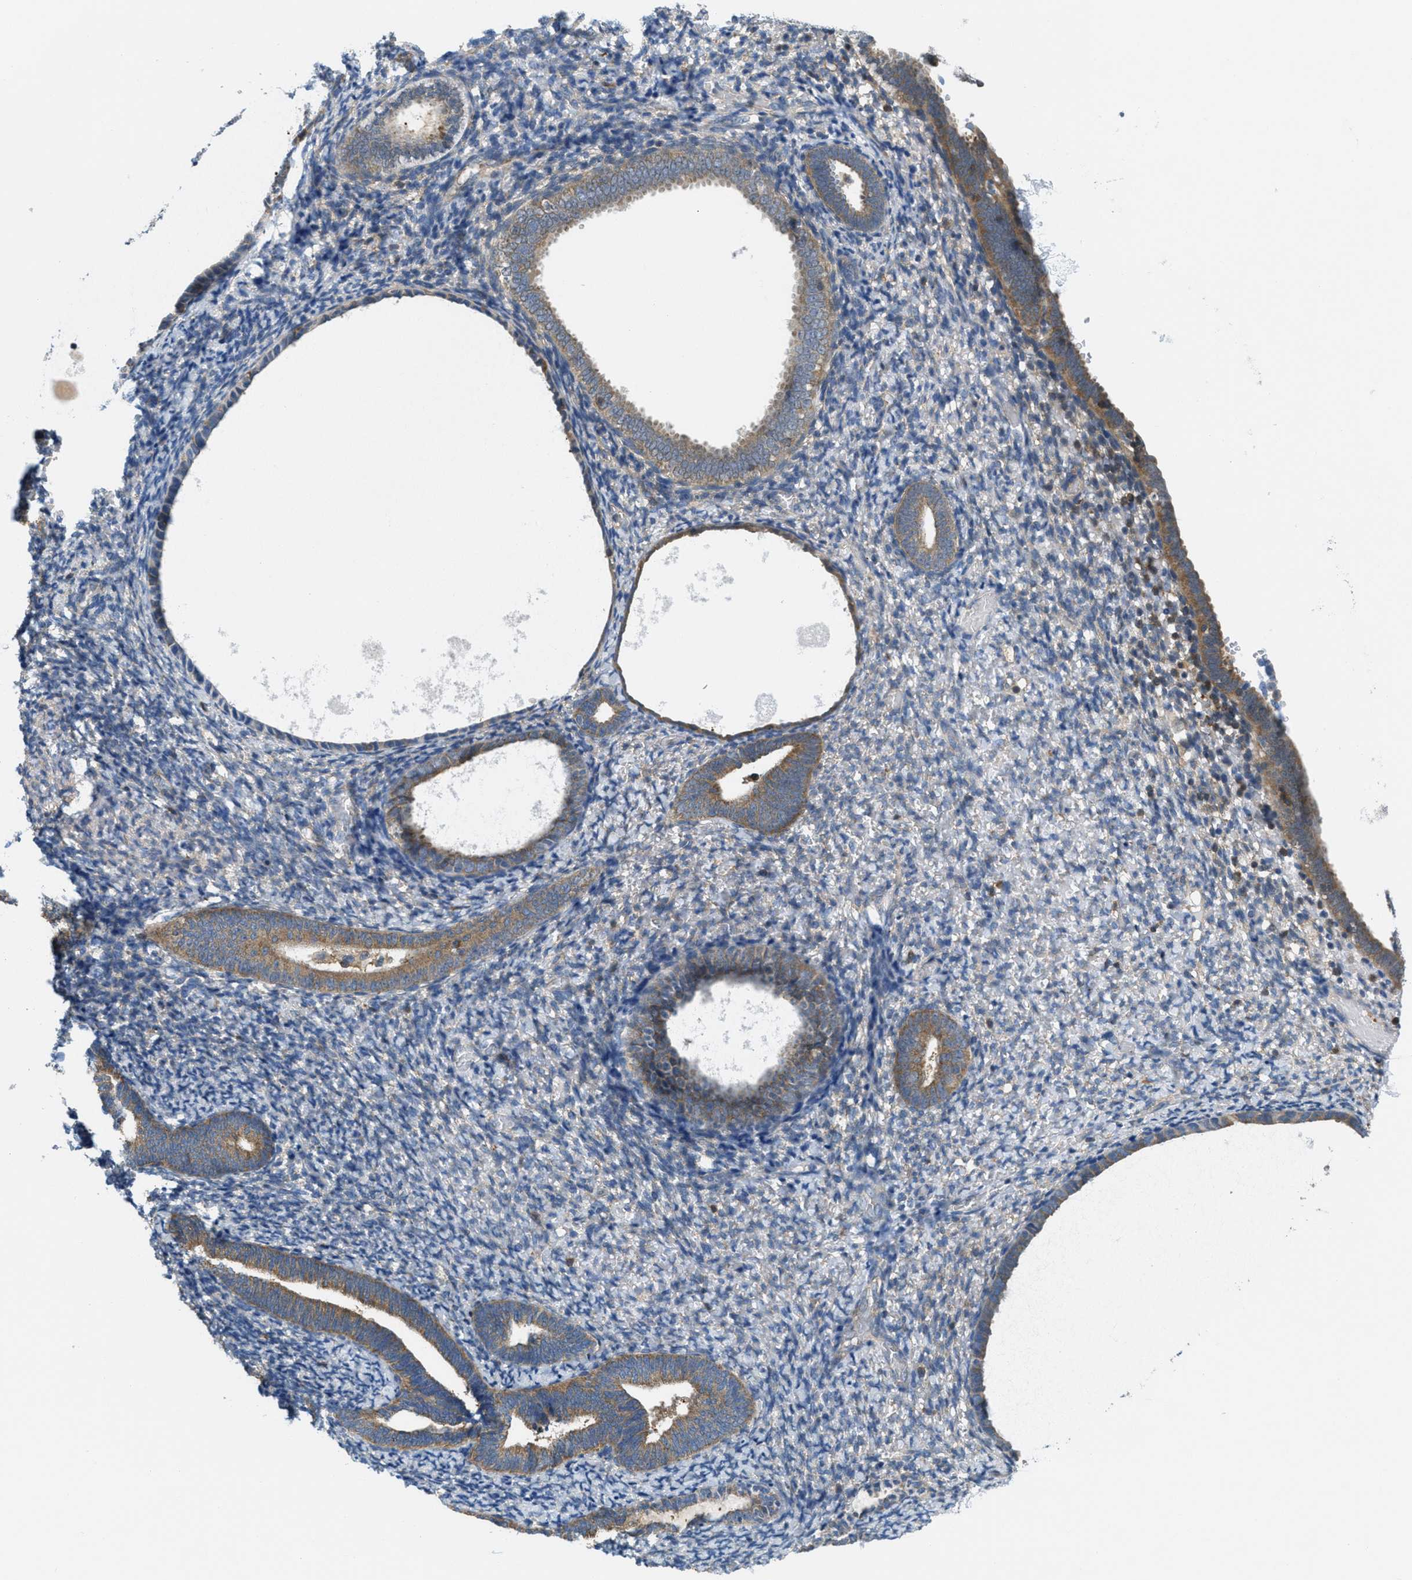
{"staining": {"intensity": "weak", "quantity": "<25%", "location": "cytoplasmic/membranous"}, "tissue": "endometrium", "cell_type": "Cells in endometrial stroma", "image_type": "normal", "snomed": [{"axis": "morphology", "description": "Normal tissue, NOS"}, {"axis": "topography", "description": "Endometrium"}], "caption": "Histopathology image shows no protein expression in cells in endometrial stroma of normal endometrium.", "gene": "PIP5K1C", "patient": {"sex": "female", "age": 66}}